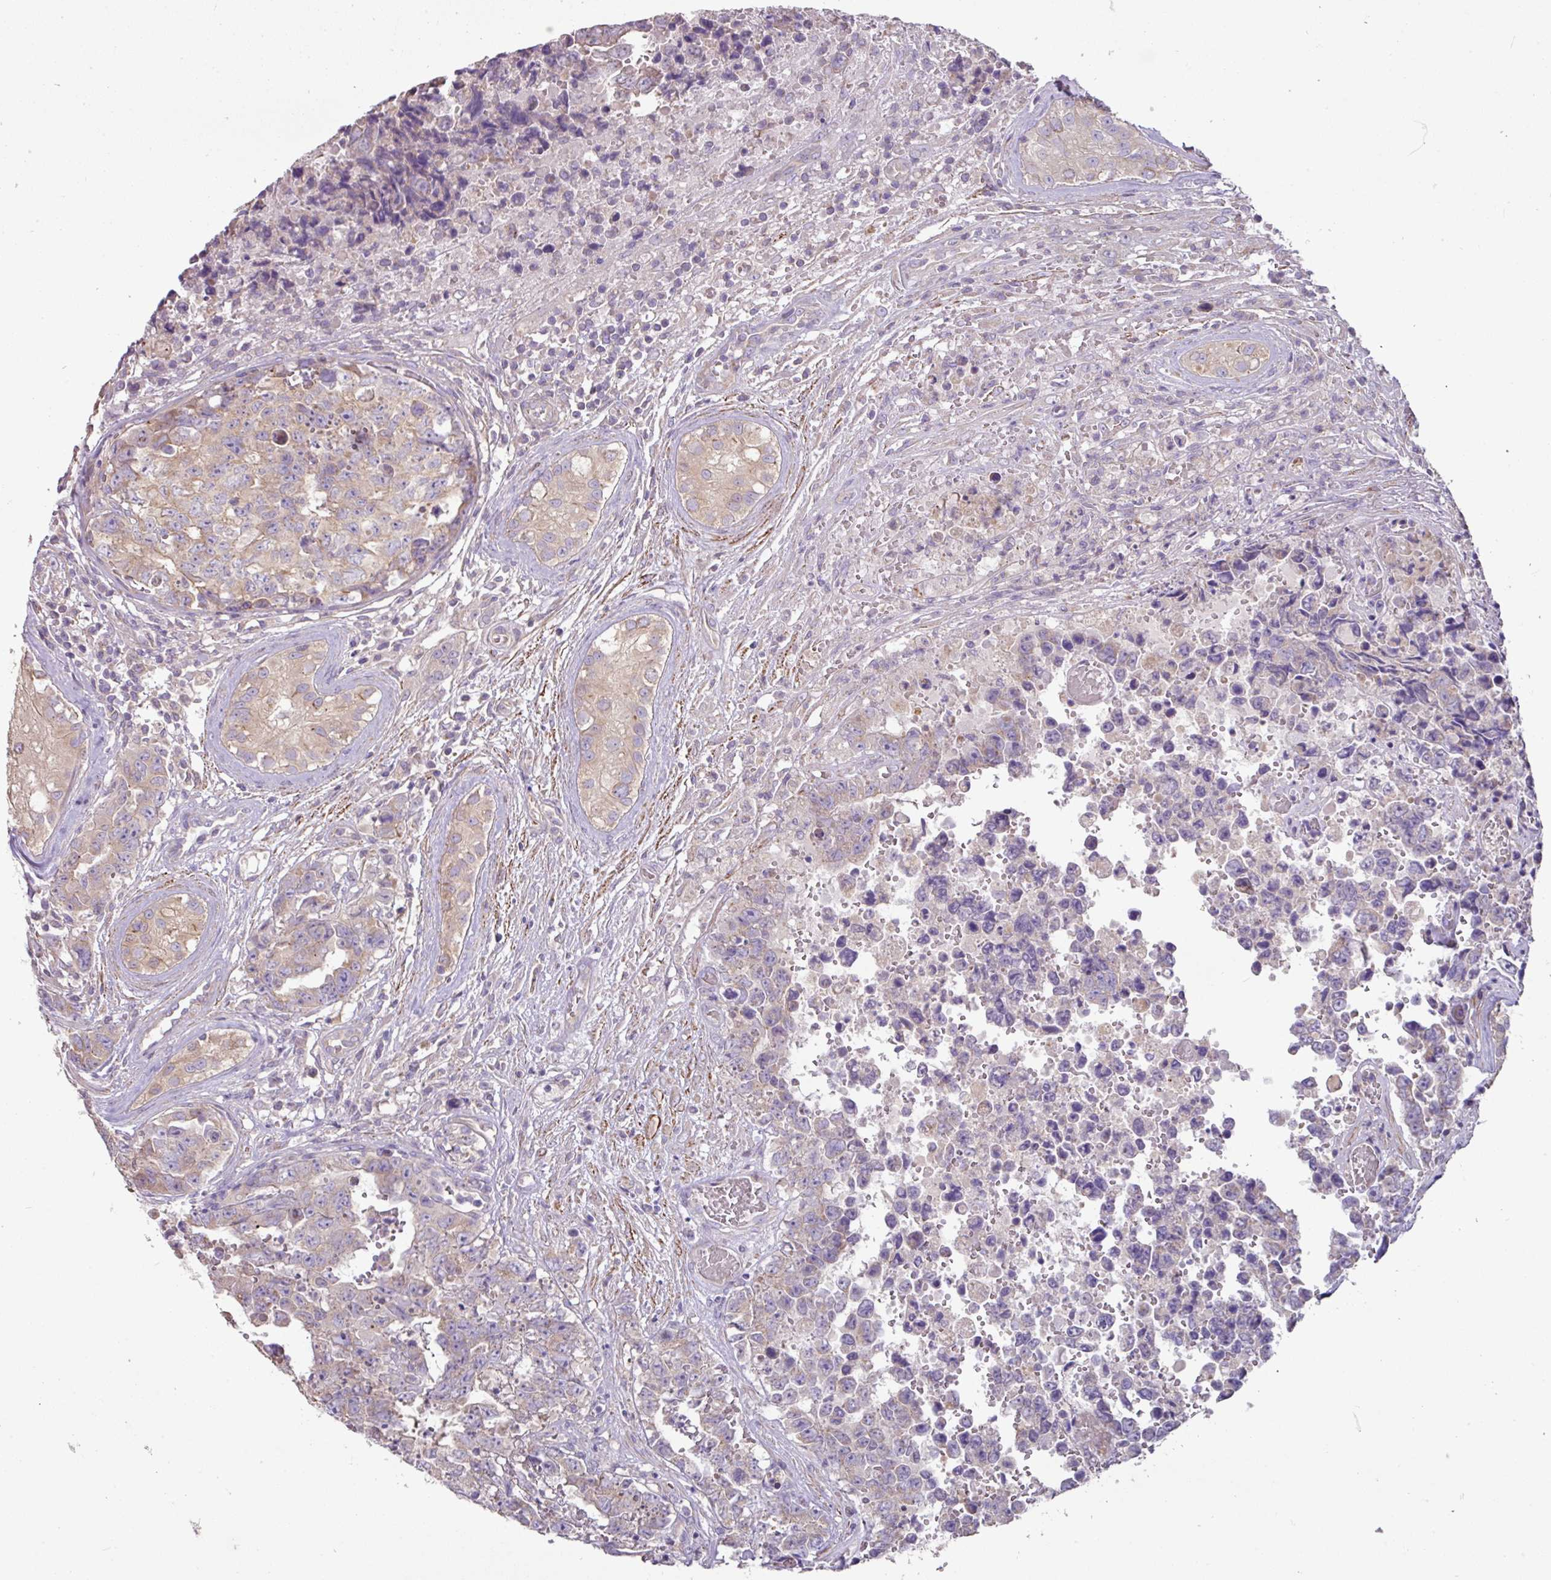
{"staining": {"intensity": "weak", "quantity": "<25%", "location": "cytoplasmic/membranous"}, "tissue": "testis cancer", "cell_type": "Tumor cells", "image_type": "cancer", "snomed": [{"axis": "morphology", "description": "Normal tissue, NOS"}, {"axis": "morphology", "description": "Carcinoma, Embryonal, NOS"}, {"axis": "topography", "description": "Testis"}, {"axis": "topography", "description": "Epididymis"}], "caption": "This image is of testis cancer stained with IHC to label a protein in brown with the nuclei are counter-stained blue. There is no staining in tumor cells.", "gene": "MRRF", "patient": {"sex": "male", "age": 25}}